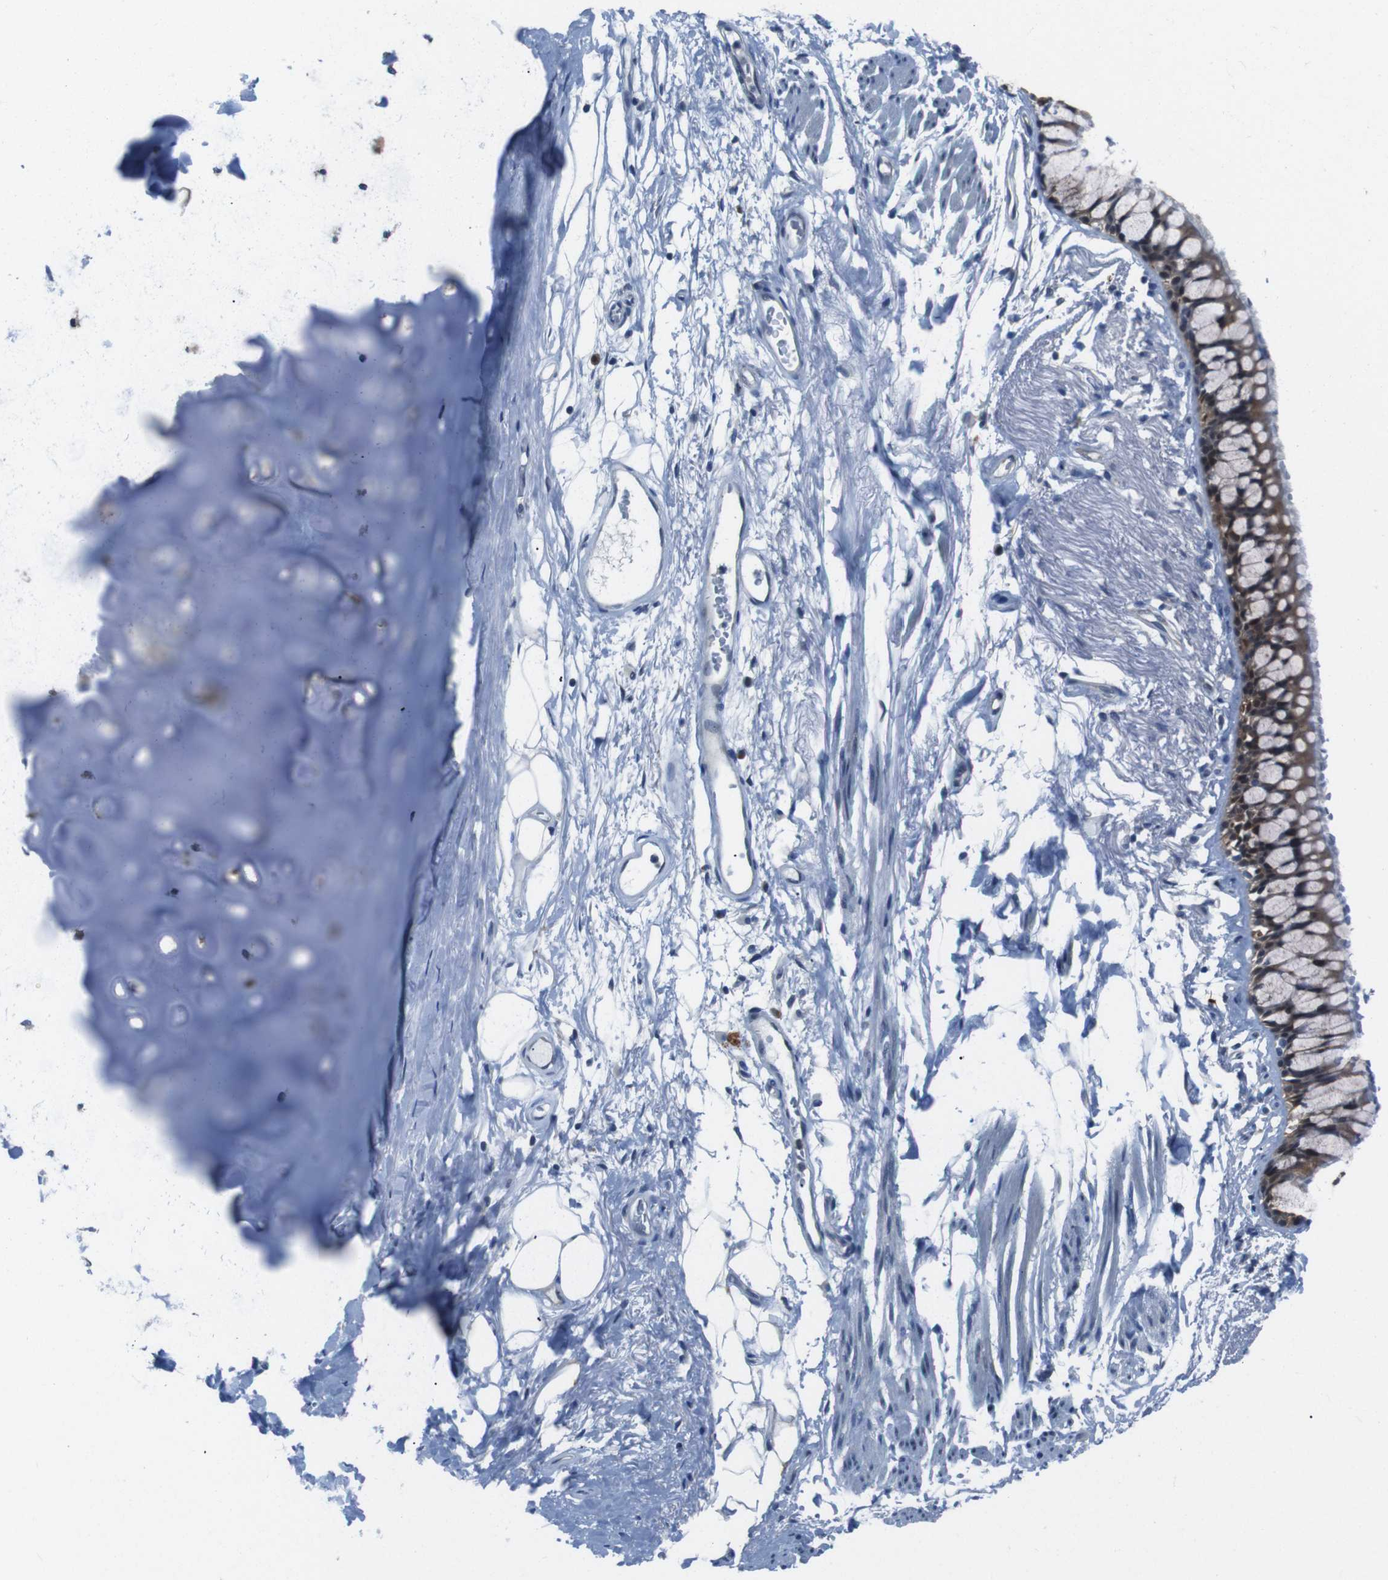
{"staining": {"intensity": "negative", "quantity": "none", "location": "none"}, "tissue": "adipose tissue", "cell_type": "Adipocytes", "image_type": "normal", "snomed": [{"axis": "morphology", "description": "Normal tissue, NOS"}, {"axis": "topography", "description": "Cartilage tissue"}, {"axis": "topography", "description": "Bronchus"}], "caption": "There is no significant expression in adipocytes of adipose tissue. (Brightfield microscopy of DAB immunohistochemistry (IHC) at high magnification).", "gene": "LRP5", "patient": {"sex": "female", "age": 73}}